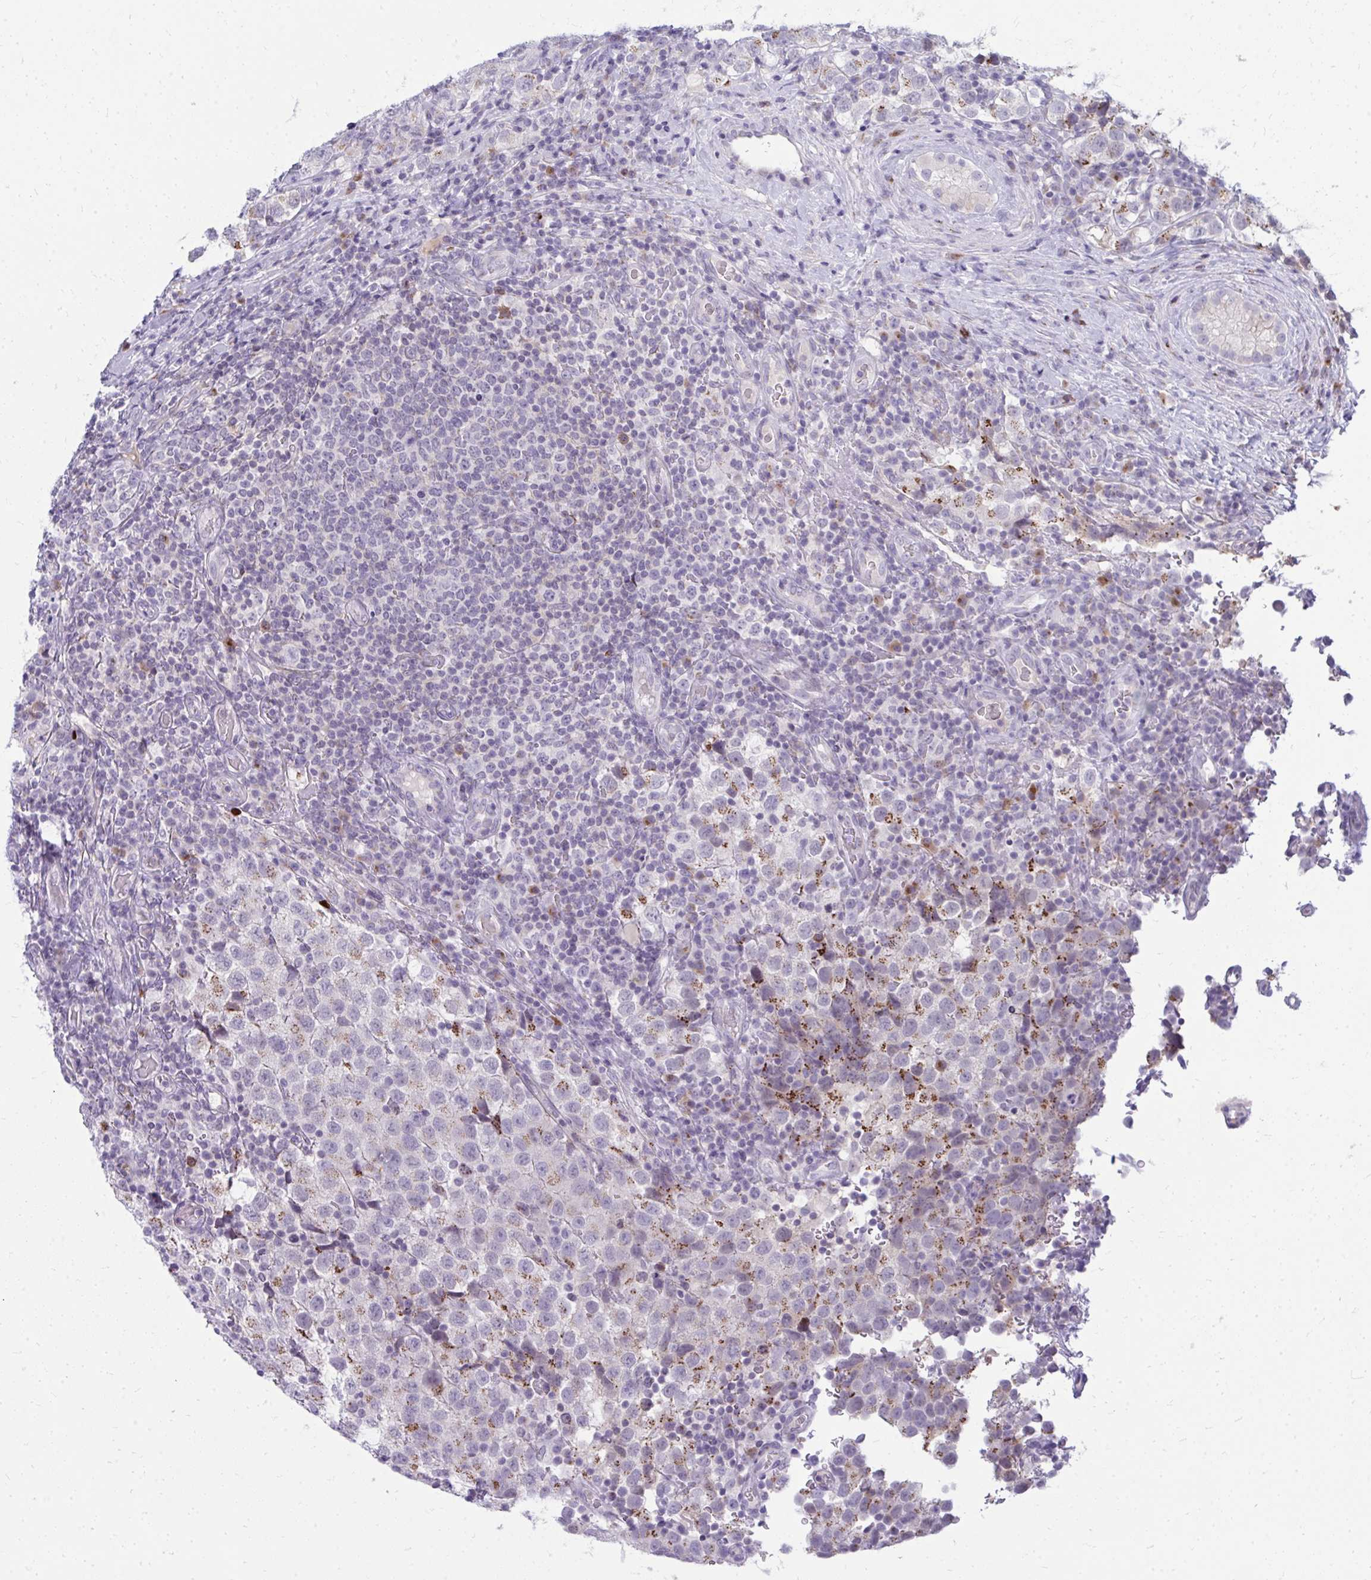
{"staining": {"intensity": "moderate", "quantity": "<25%", "location": "cytoplasmic/membranous"}, "tissue": "testis cancer", "cell_type": "Tumor cells", "image_type": "cancer", "snomed": [{"axis": "morphology", "description": "Seminoma, NOS"}, {"axis": "topography", "description": "Testis"}], "caption": "High-power microscopy captured an immunohistochemistry (IHC) photomicrograph of testis seminoma, revealing moderate cytoplasmic/membranous staining in about <25% of tumor cells. (DAB (3,3'-diaminobenzidine) IHC with brightfield microscopy, high magnification).", "gene": "DTX4", "patient": {"sex": "male", "age": 34}}